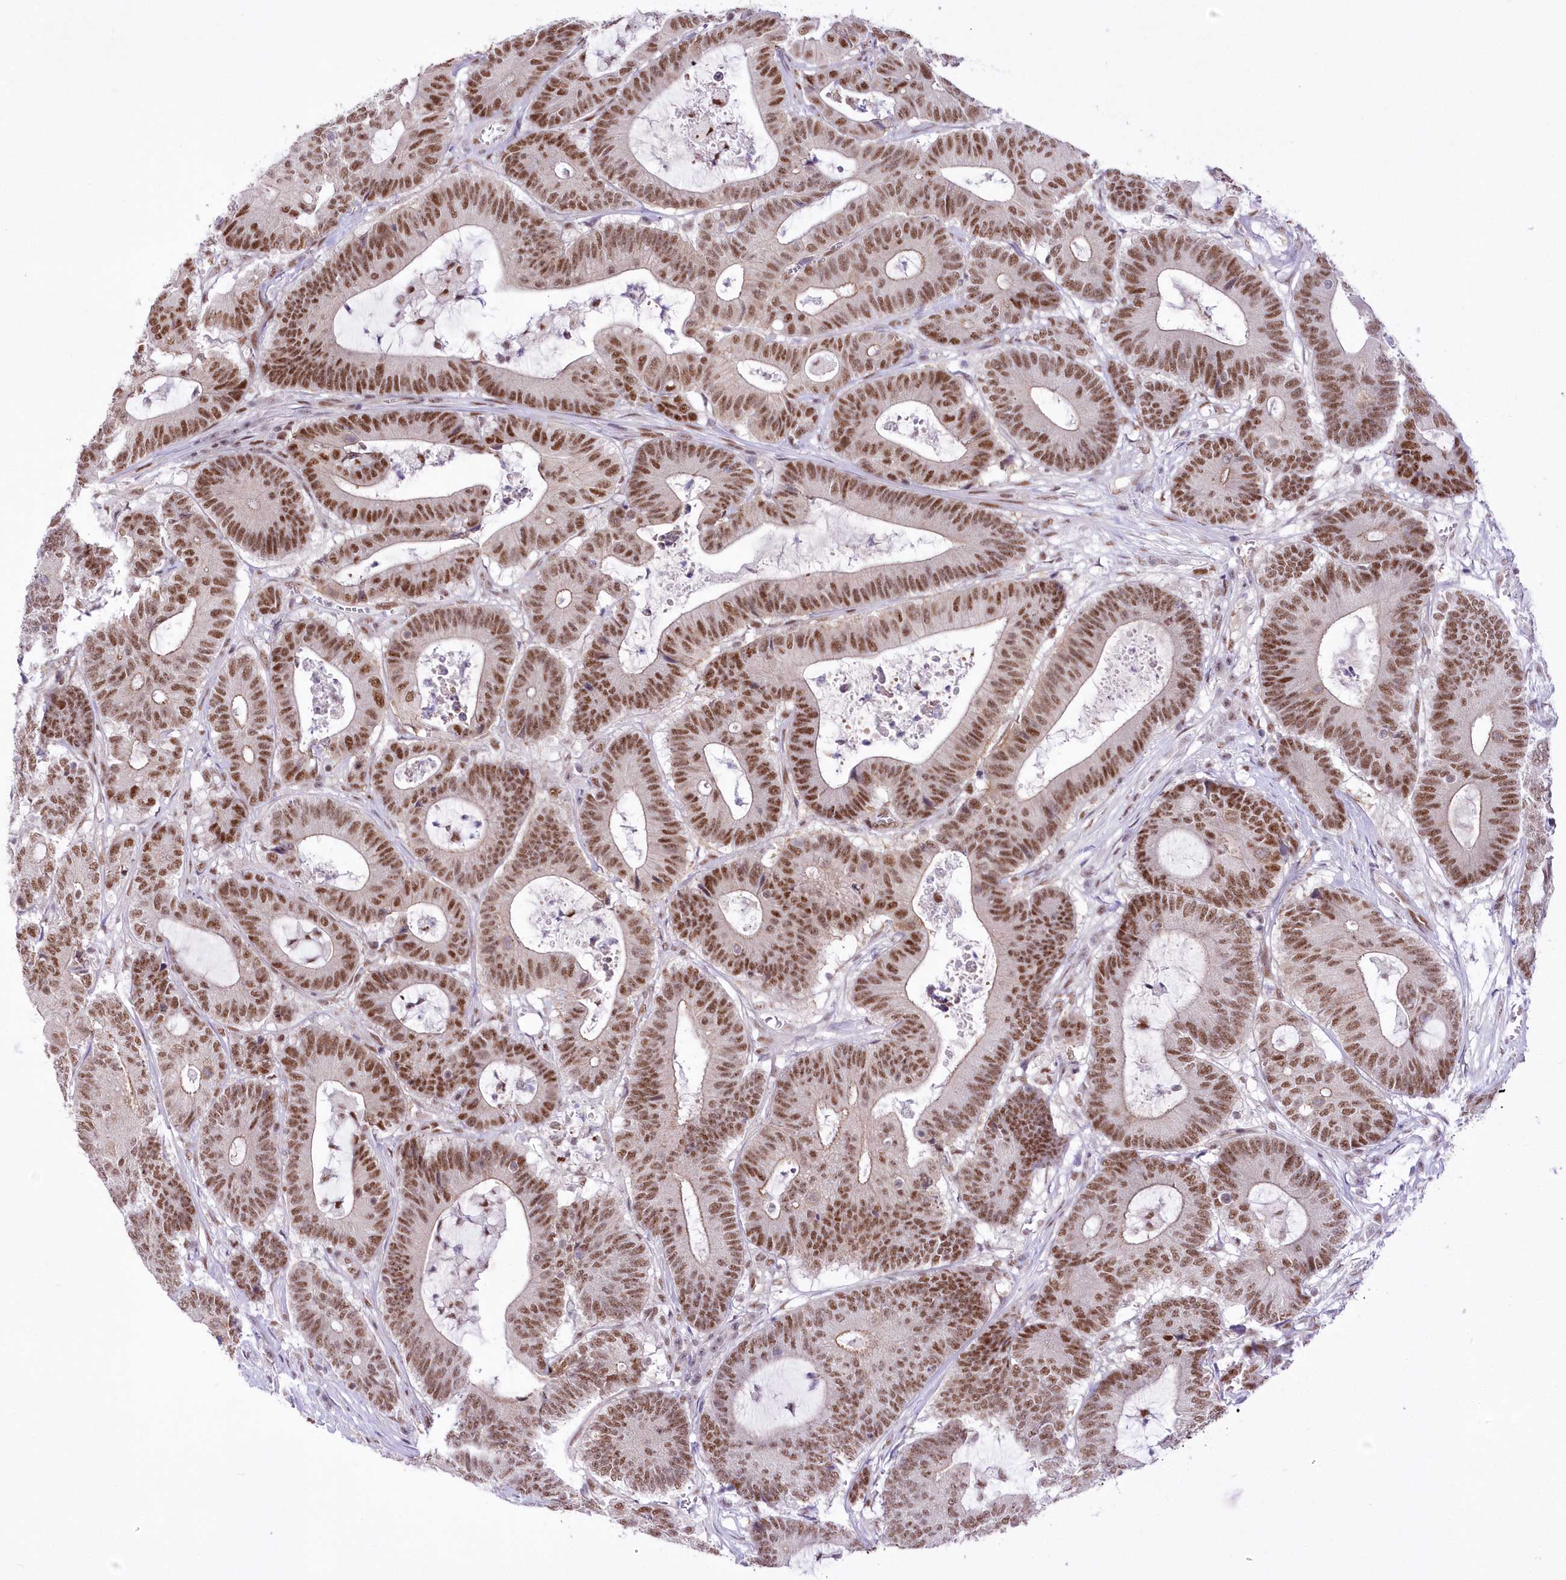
{"staining": {"intensity": "strong", "quantity": ">75%", "location": "nuclear"}, "tissue": "colorectal cancer", "cell_type": "Tumor cells", "image_type": "cancer", "snomed": [{"axis": "morphology", "description": "Adenocarcinoma, NOS"}, {"axis": "topography", "description": "Colon"}], "caption": "Immunohistochemistry (DAB) staining of human colorectal cancer (adenocarcinoma) displays strong nuclear protein expression in approximately >75% of tumor cells.", "gene": "NSUN2", "patient": {"sex": "female", "age": 84}}